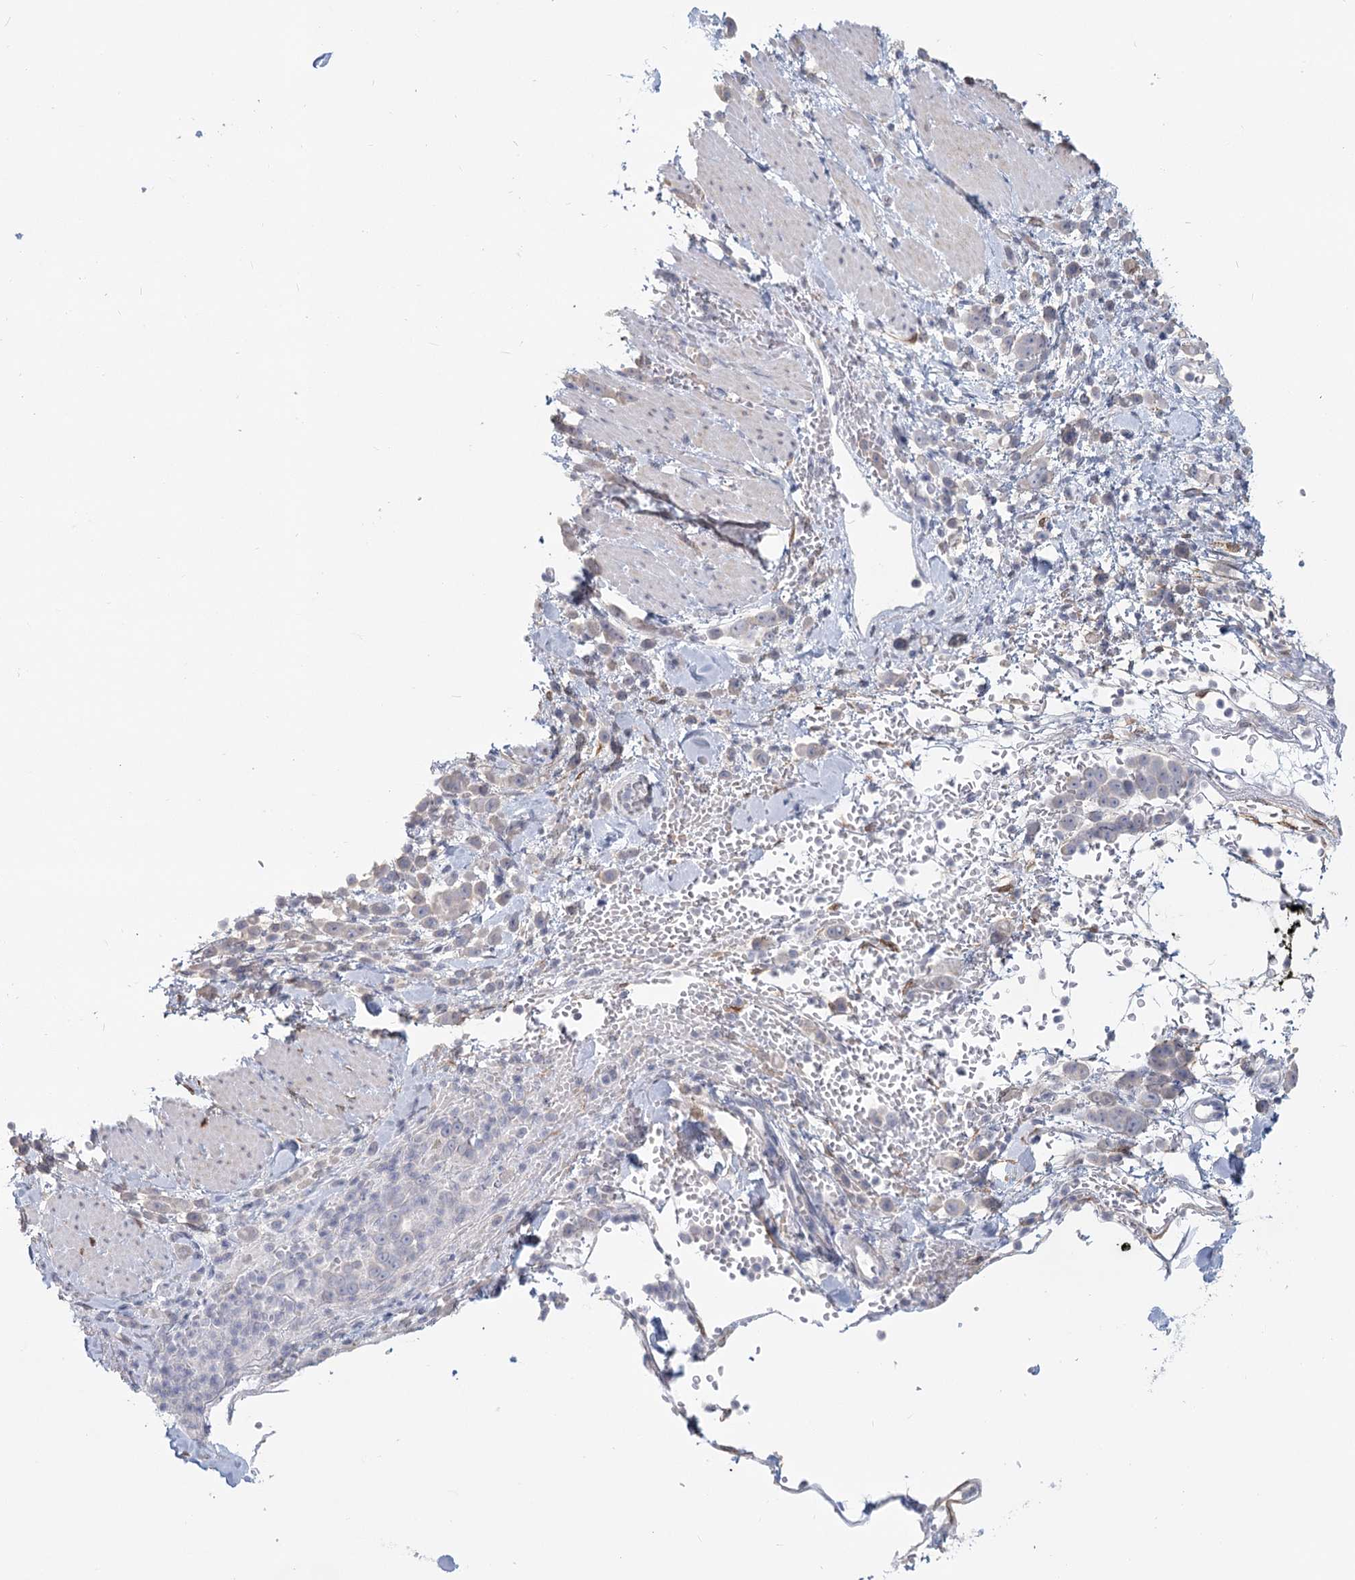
{"staining": {"intensity": "negative", "quantity": "none", "location": "none"}, "tissue": "pancreatic cancer", "cell_type": "Tumor cells", "image_type": "cancer", "snomed": [{"axis": "morphology", "description": "Normal tissue, NOS"}, {"axis": "morphology", "description": "Adenocarcinoma, NOS"}, {"axis": "topography", "description": "Pancreas"}], "caption": "High power microscopy histopathology image of an immunohistochemistry (IHC) micrograph of pancreatic cancer, revealing no significant expression in tumor cells.", "gene": "CNTLN", "patient": {"sex": "female", "age": 64}}